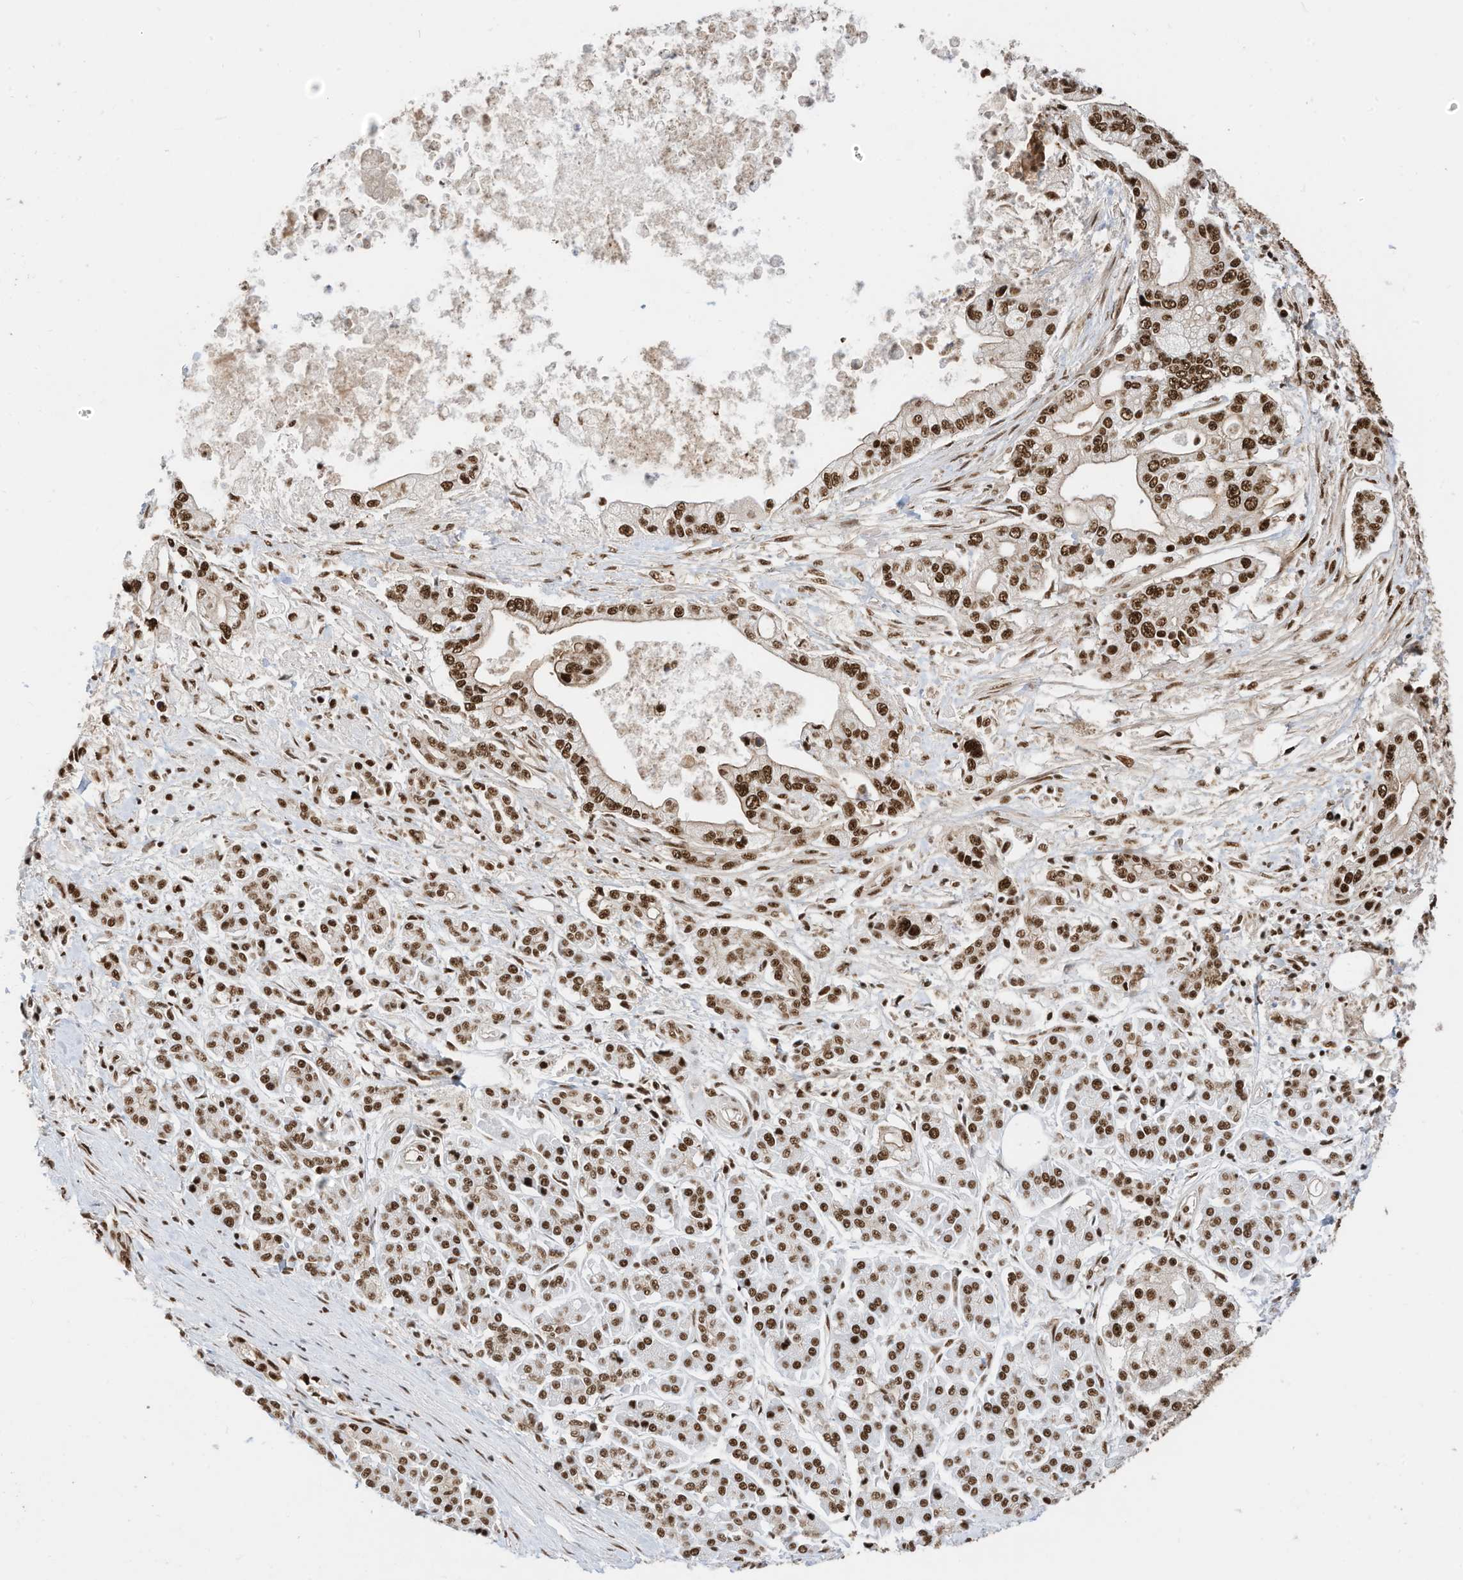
{"staining": {"intensity": "strong", "quantity": ">75%", "location": "nuclear"}, "tissue": "pancreatic cancer", "cell_type": "Tumor cells", "image_type": "cancer", "snomed": [{"axis": "morphology", "description": "Adenocarcinoma, NOS"}, {"axis": "topography", "description": "Pancreas"}], "caption": "Tumor cells exhibit strong nuclear expression in approximately >75% of cells in adenocarcinoma (pancreatic).", "gene": "SF3A3", "patient": {"sex": "male", "age": 69}}